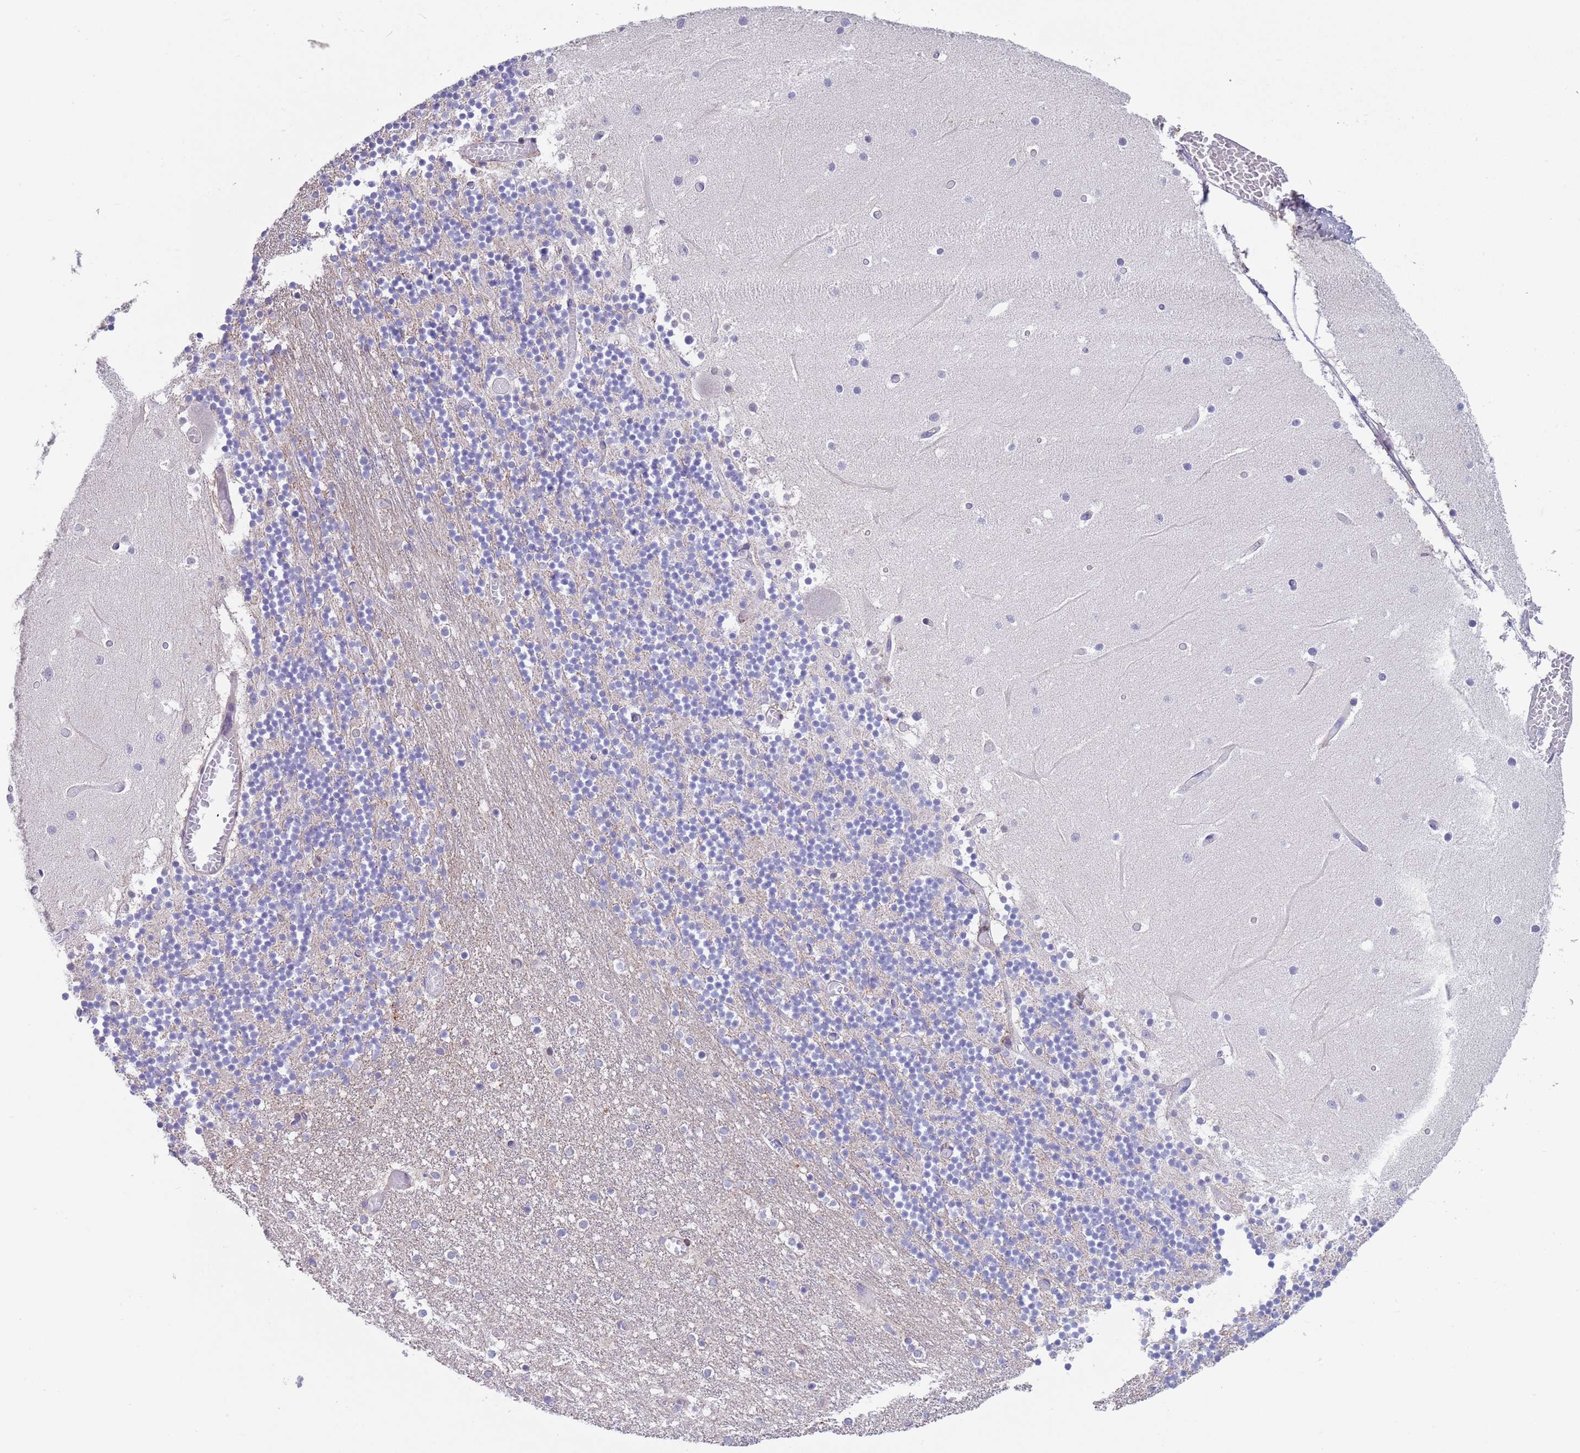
{"staining": {"intensity": "negative", "quantity": "none", "location": "none"}, "tissue": "cerebellum", "cell_type": "Cells in granular layer", "image_type": "normal", "snomed": [{"axis": "morphology", "description": "Normal tissue, NOS"}, {"axis": "topography", "description": "Cerebellum"}], "caption": "This micrograph is of benign cerebellum stained with IHC to label a protein in brown with the nuclei are counter-stained blue. There is no positivity in cells in granular layer. (Immunohistochemistry, brightfield microscopy, high magnification).", "gene": "RNF169", "patient": {"sex": "female", "age": 28}}